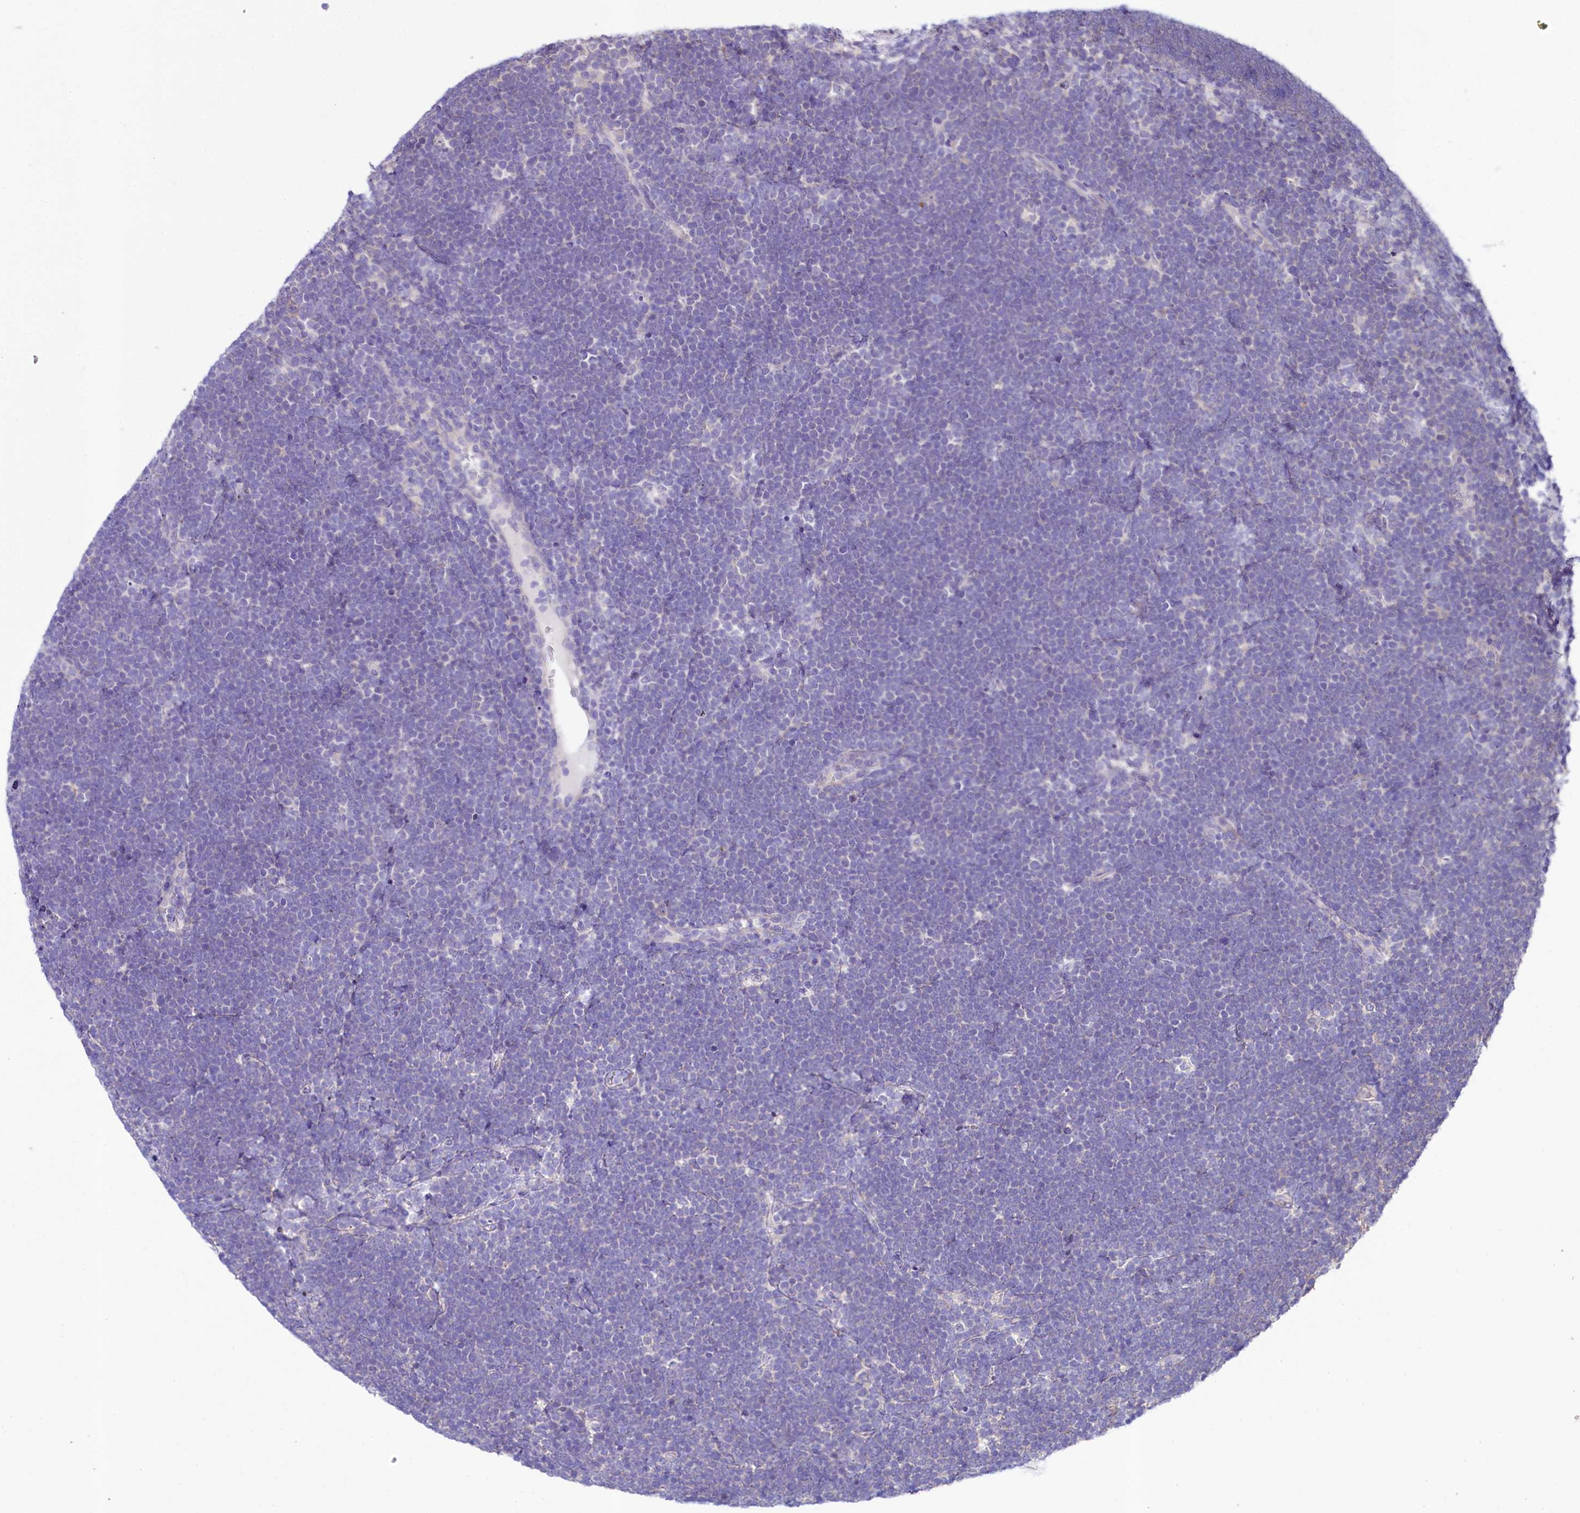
{"staining": {"intensity": "negative", "quantity": "none", "location": "none"}, "tissue": "lymphoma", "cell_type": "Tumor cells", "image_type": "cancer", "snomed": [{"axis": "morphology", "description": "Malignant lymphoma, non-Hodgkin's type, High grade"}, {"axis": "topography", "description": "Lymph node"}], "caption": "A high-resolution histopathology image shows immunohistochemistry staining of lymphoma, which reveals no significant staining in tumor cells. (Stains: DAB immunohistochemistry with hematoxylin counter stain, Microscopy: brightfield microscopy at high magnification).", "gene": "ABHD5", "patient": {"sex": "male", "age": 13}}